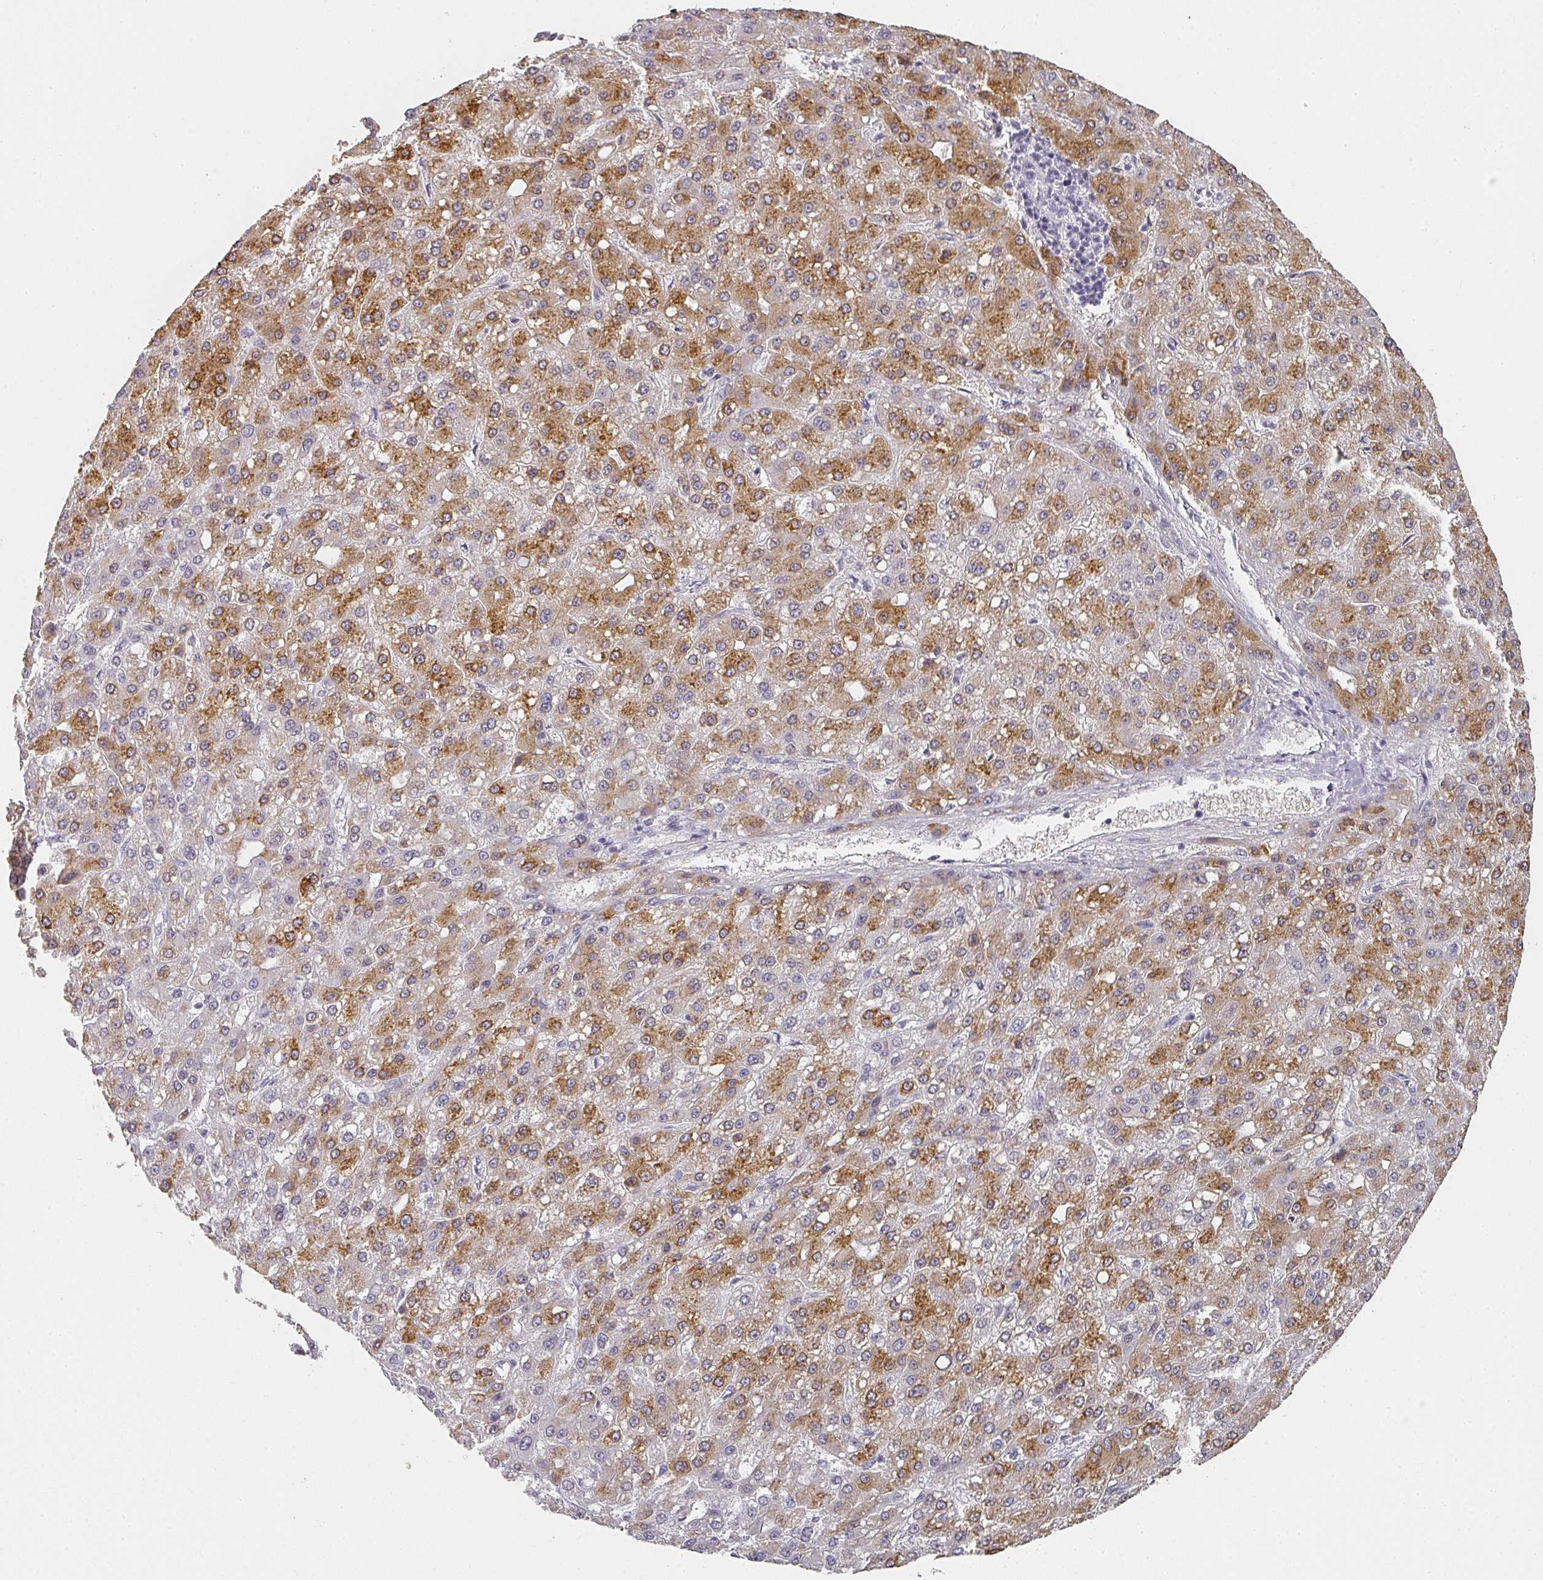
{"staining": {"intensity": "strong", "quantity": "25%-75%", "location": "cytoplasmic/membranous"}, "tissue": "liver cancer", "cell_type": "Tumor cells", "image_type": "cancer", "snomed": [{"axis": "morphology", "description": "Carcinoma, Hepatocellular, NOS"}, {"axis": "topography", "description": "Liver"}], "caption": "Strong cytoplasmic/membranous expression for a protein is identified in about 25%-75% of tumor cells of liver cancer using IHC.", "gene": "SHISA2", "patient": {"sex": "male", "age": 67}}